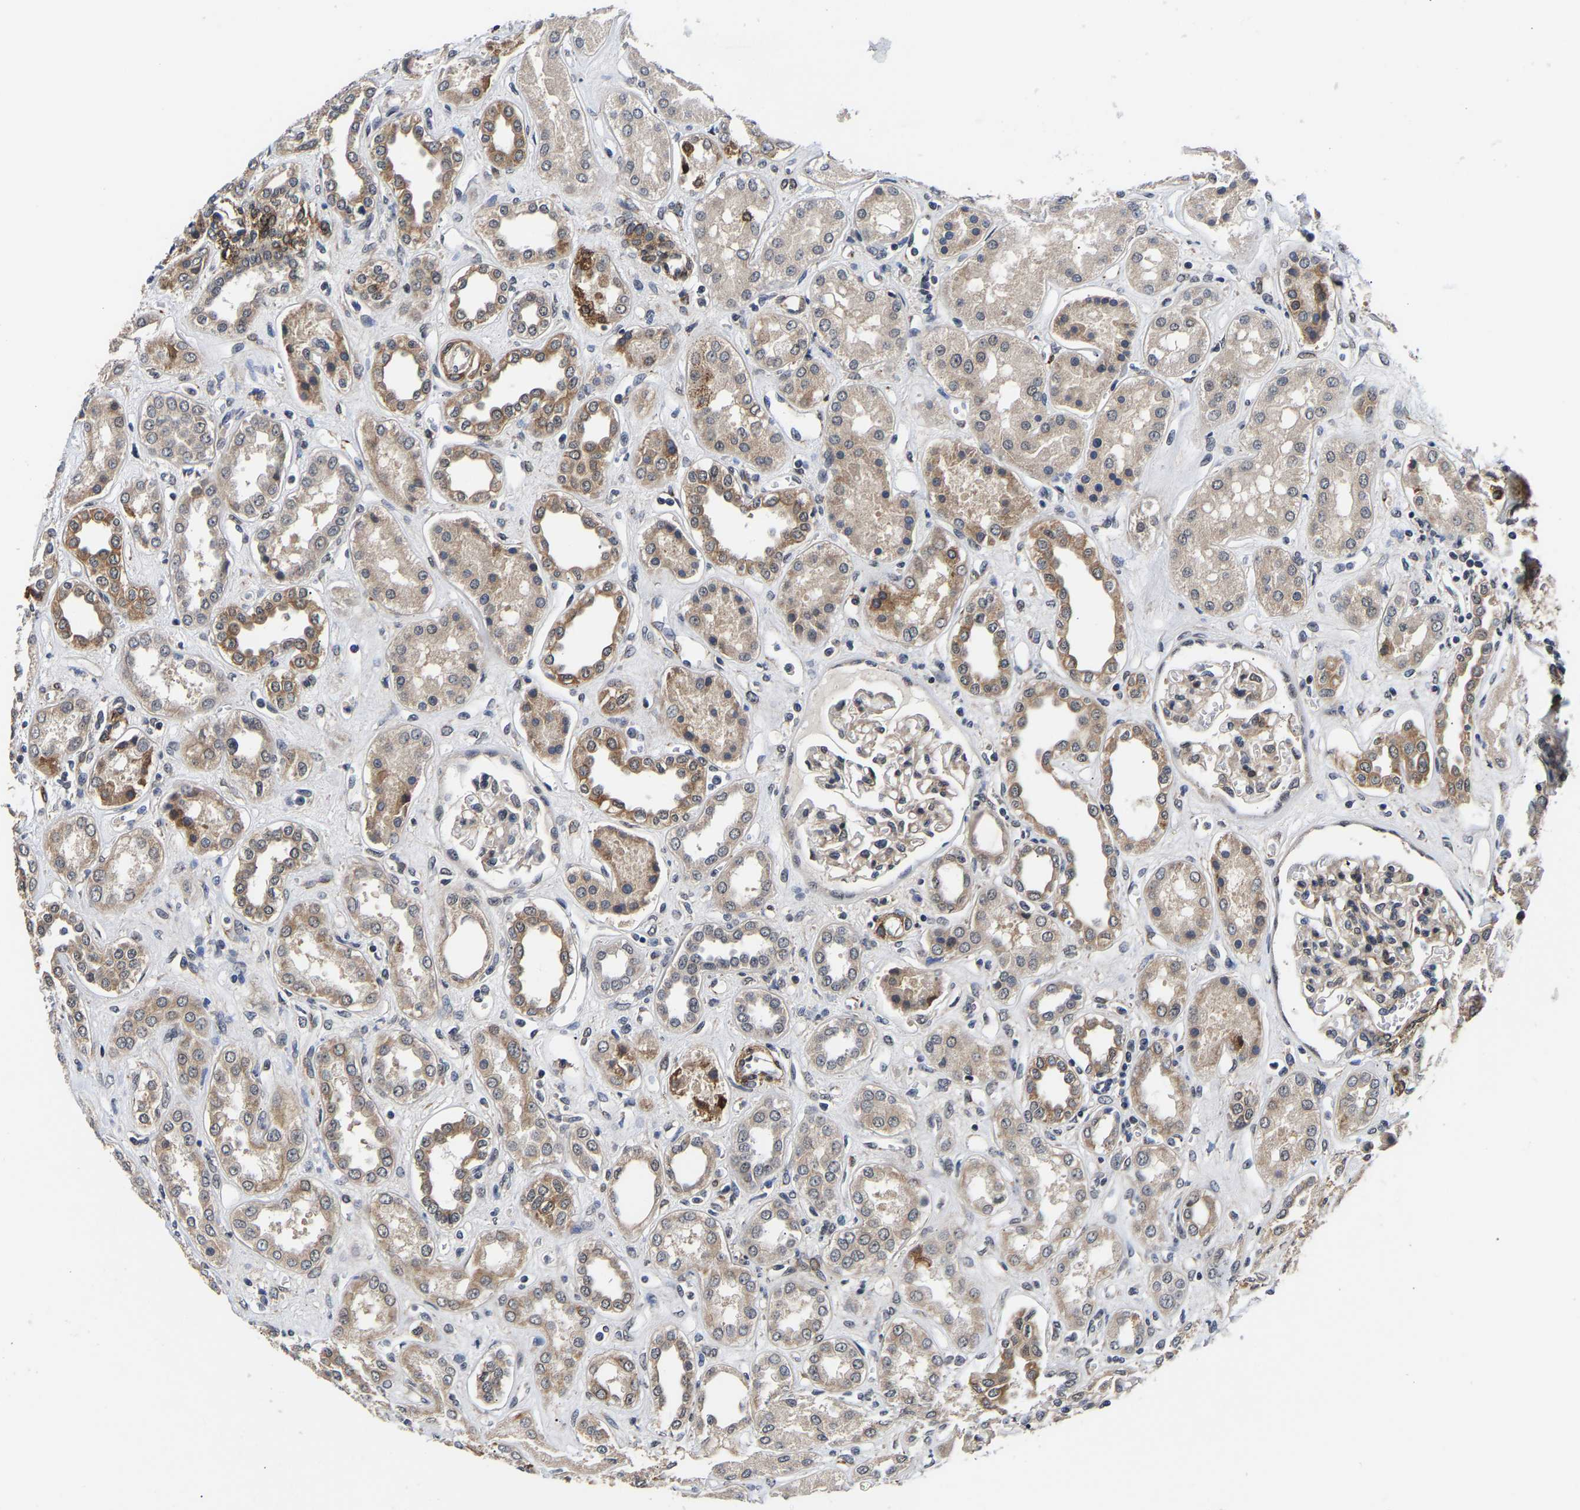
{"staining": {"intensity": "weak", "quantity": "25%-75%", "location": "cytoplasmic/membranous"}, "tissue": "kidney", "cell_type": "Cells in glomeruli", "image_type": "normal", "snomed": [{"axis": "morphology", "description": "Normal tissue, NOS"}, {"axis": "topography", "description": "Kidney"}], "caption": "Kidney stained with IHC demonstrates weak cytoplasmic/membranous positivity in approximately 25%-75% of cells in glomeruli.", "gene": "METTL16", "patient": {"sex": "male", "age": 59}}